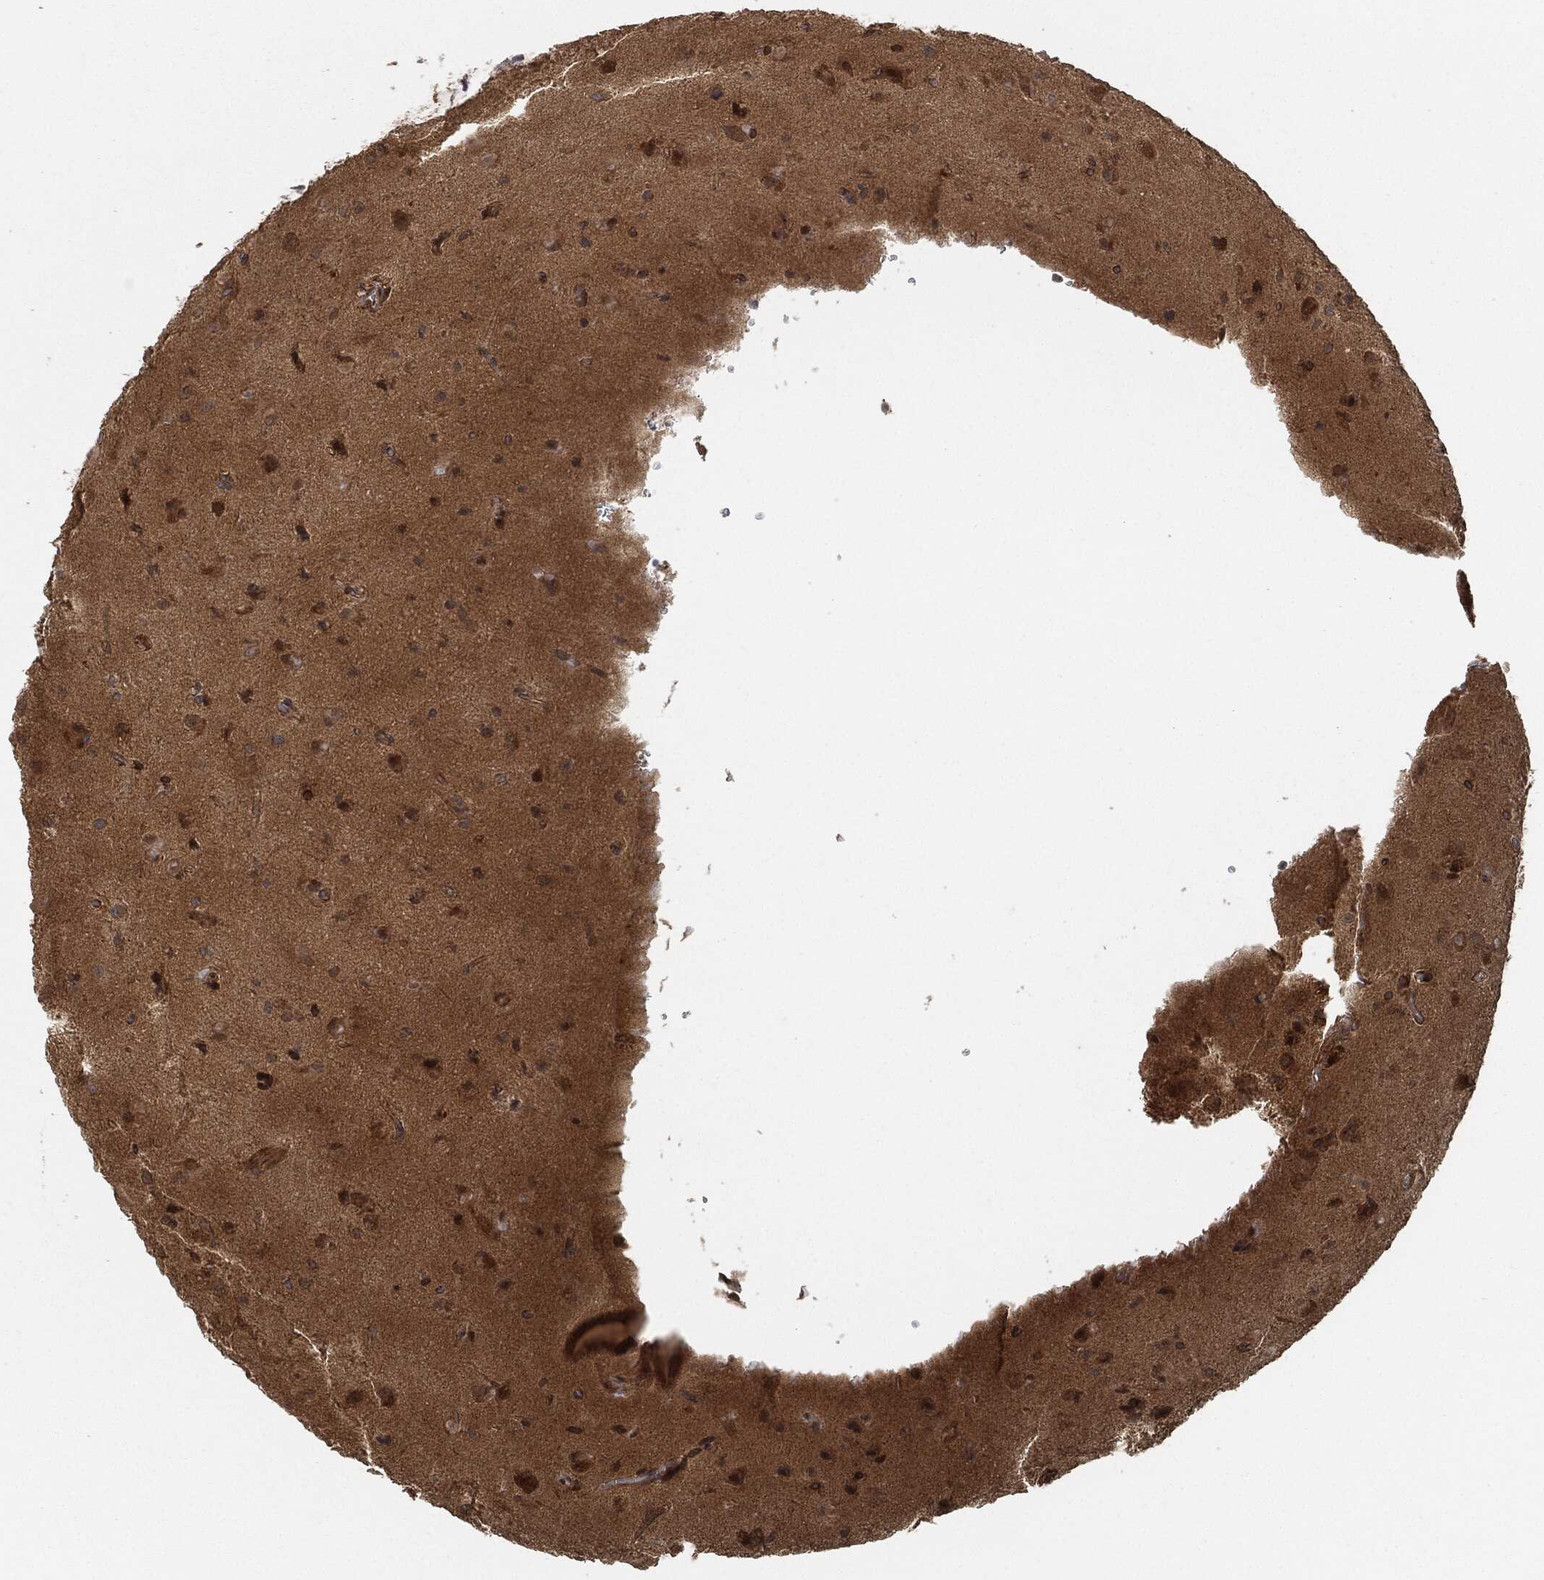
{"staining": {"intensity": "strong", "quantity": ">75%", "location": "cytoplasmic/membranous,nuclear"}, "tissue": "glioma", "cell_type": "Tumor cells", "image_type": "cancer", "snomed": [{"axis": "morphology", "description": "Glioma, malignant, Low grade"}, {"axis": "topography", "description": "Brain"}], "caption": "Strong cytoplasmic/membranous and nuclear staining for a protein is seen in about >75% of tumor cells of malignant glioma (low-grade) using immunohistochemistry (IHC).", "gene": "TPT1", "patient": {"sex": "male", "age": 58}}